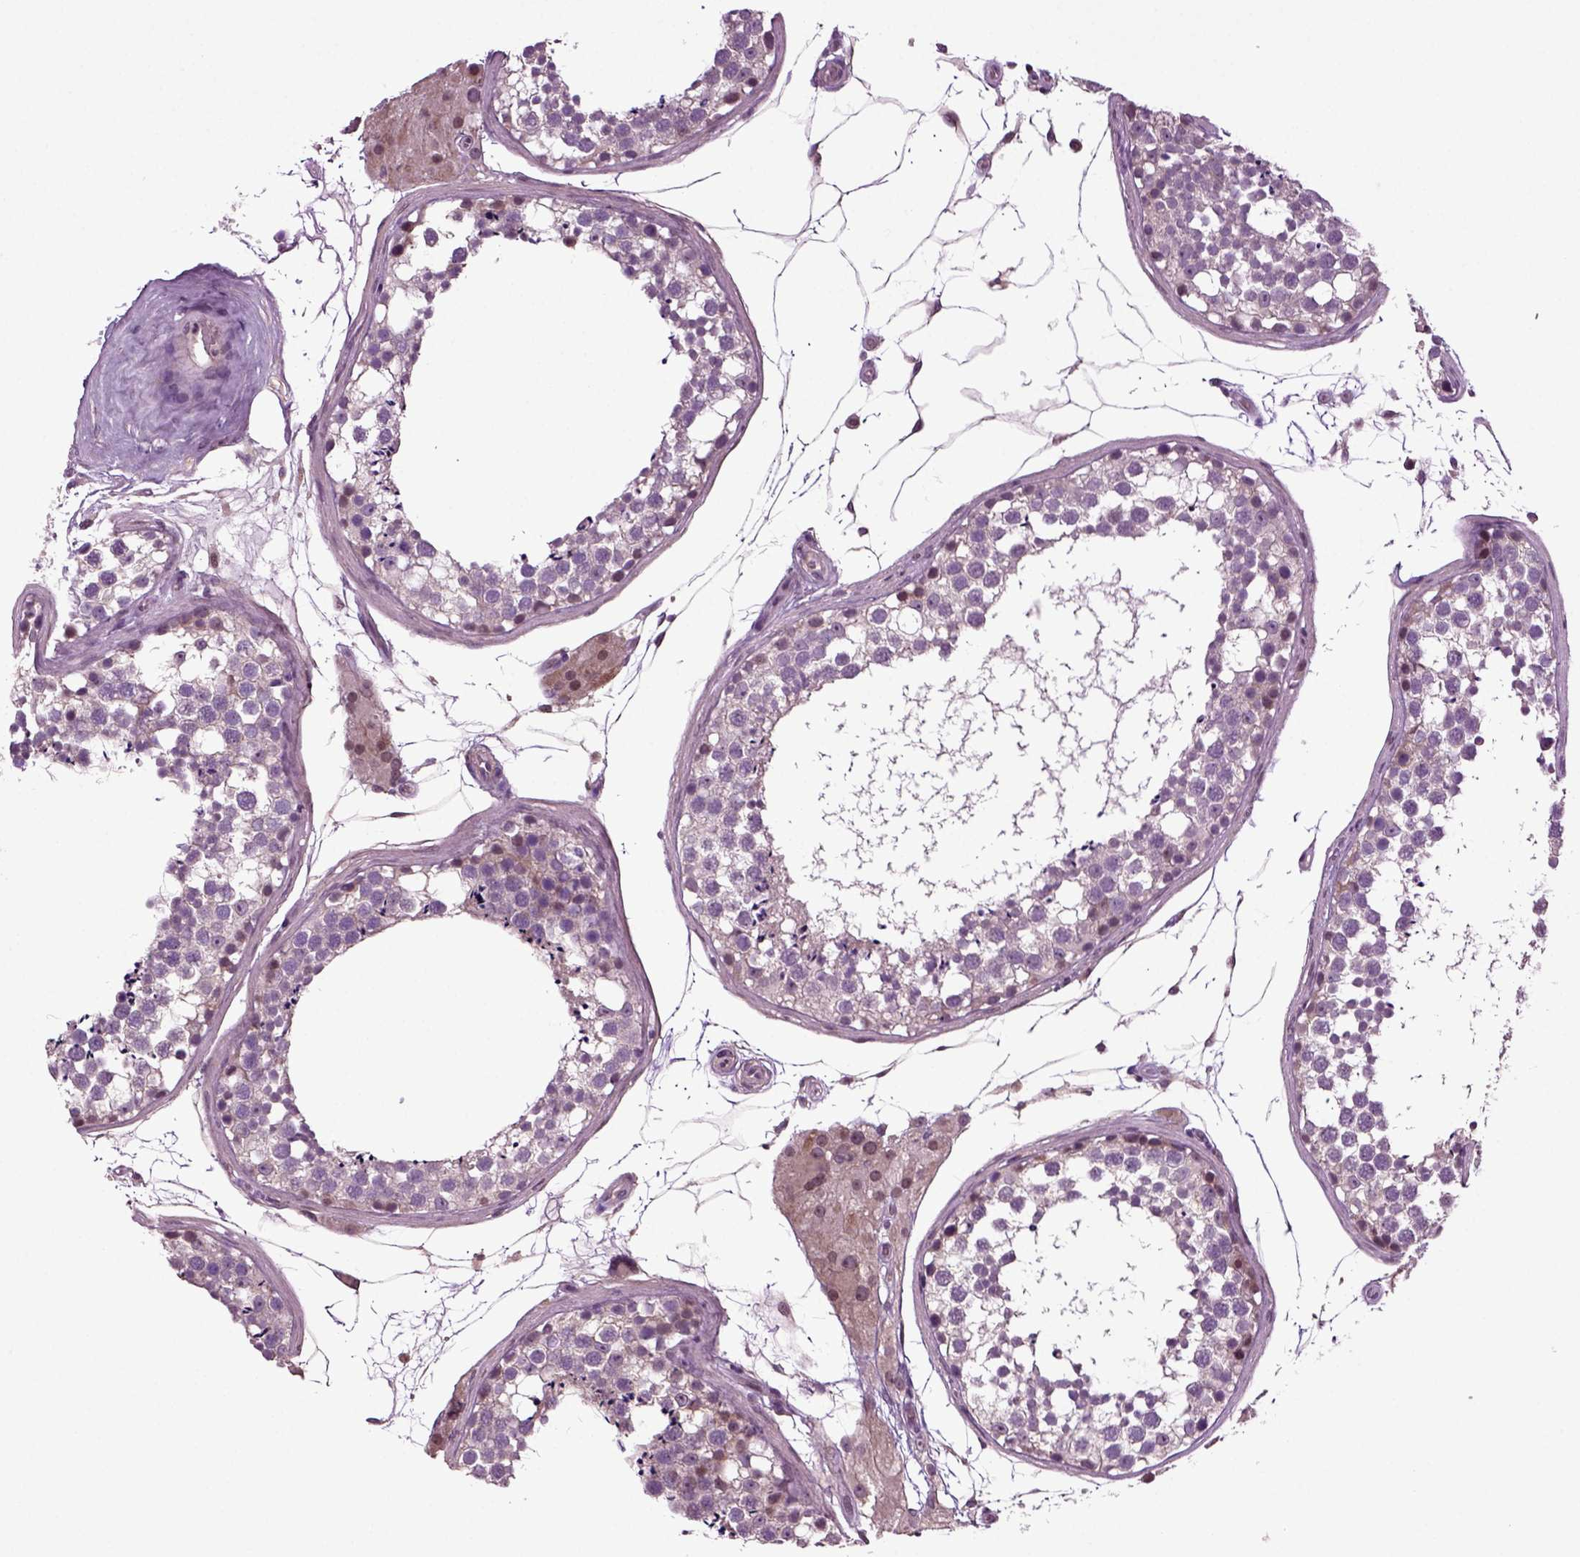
{"staining": {"intensity": "weak", "quantity": "<25%", "location": "cytoplasmic/membranous"}, "tissue": "testis", "cell_type": "Cells in seminiferous ducts", "image_type": "normal", "snomed": [{"axis": "morphology", "description": "Normal tissue, NOS"}, {"axis": "morphology", "description": "Seminoma, NOS"}, {"axis": "topography", "description": "Testis"}], "caption": "Immunohistochemistry photomicrograph of unremarkable human testis stained for a protein (brown), which reveals no expression in cells in seminiferous ducts.", "gene": "HAGHL", "patient": {"sex": "male", "age": 65}}